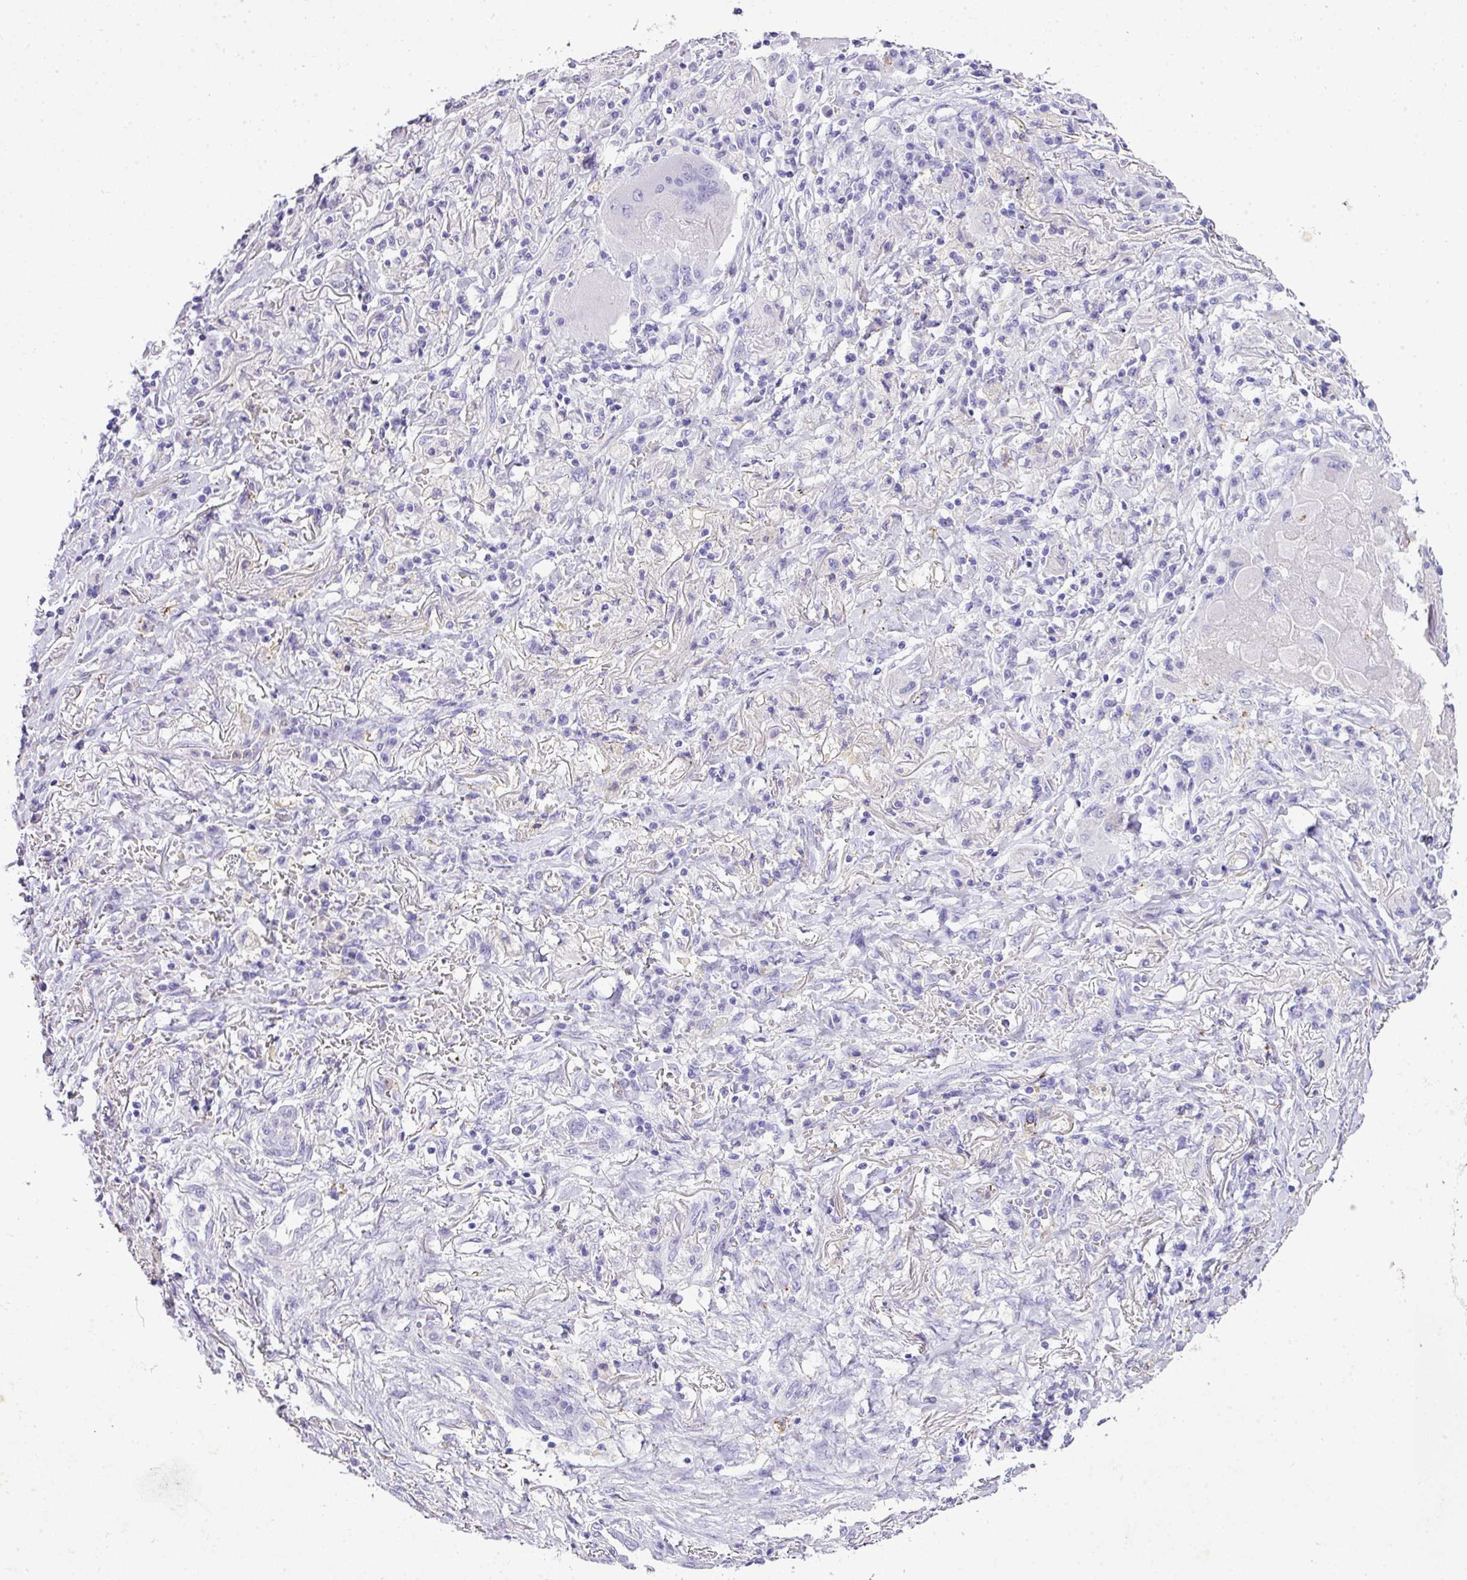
{"staining": {"intensity": "negative", "quantity": "none", "location": "none"}, "tissue": "lung cancer", "cell_type": "Tumor cells", "image_type": "cancer", "snomed": [{"axis": "morphology", "description": "Squamous cell carcinoma, NOS"}, {"axis": "topography", "description": "Lung"}], "caption": "This histopathology image is of lung cancer stained with IHC to label a protein in brown with the nuclei are counter-stained blue. There is no expression in tumor cells.", "gene": "KCNJ11", "patient": {"sex": "male", "age": 61}}